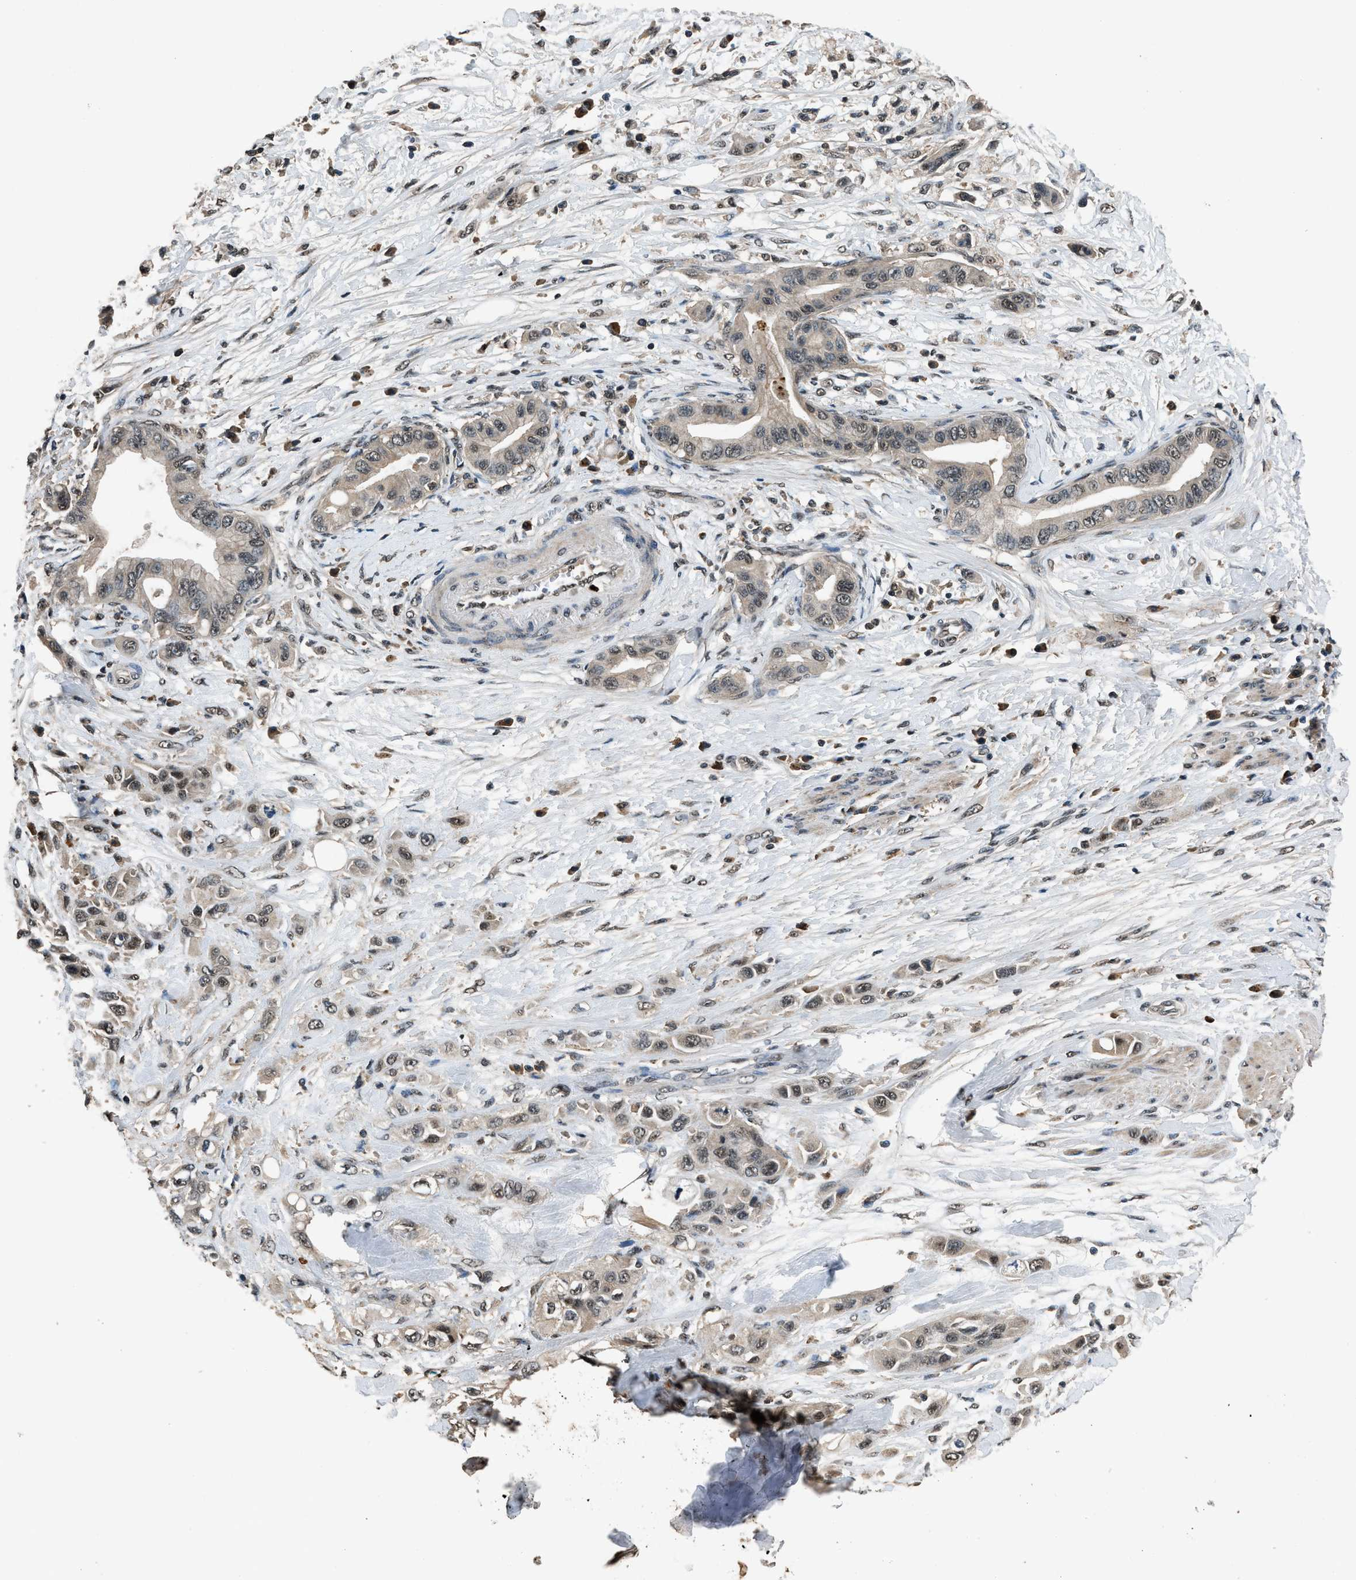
{"staining": {"intensity": "weak", "quantity": "25%-75%", "location": "nuclear"}, "tissue": "pancreatic cancer", "cell_type": "Tumor cells", "image_type": "cancer", "snomed": [{"axis": "morphology", "description": "Adenocarcinoma, NOS"}, {"axis": "topography", "description": "Pancreas"}], "caption": "There is low levels of weak nuclear positivity in tumor cells of adenocarcinoma (pancreatic), as demonstrated by immunohistochemical staining (brown color).", "gene": "SLC15A4", "patient": {"sex": "female", "age": 73}}